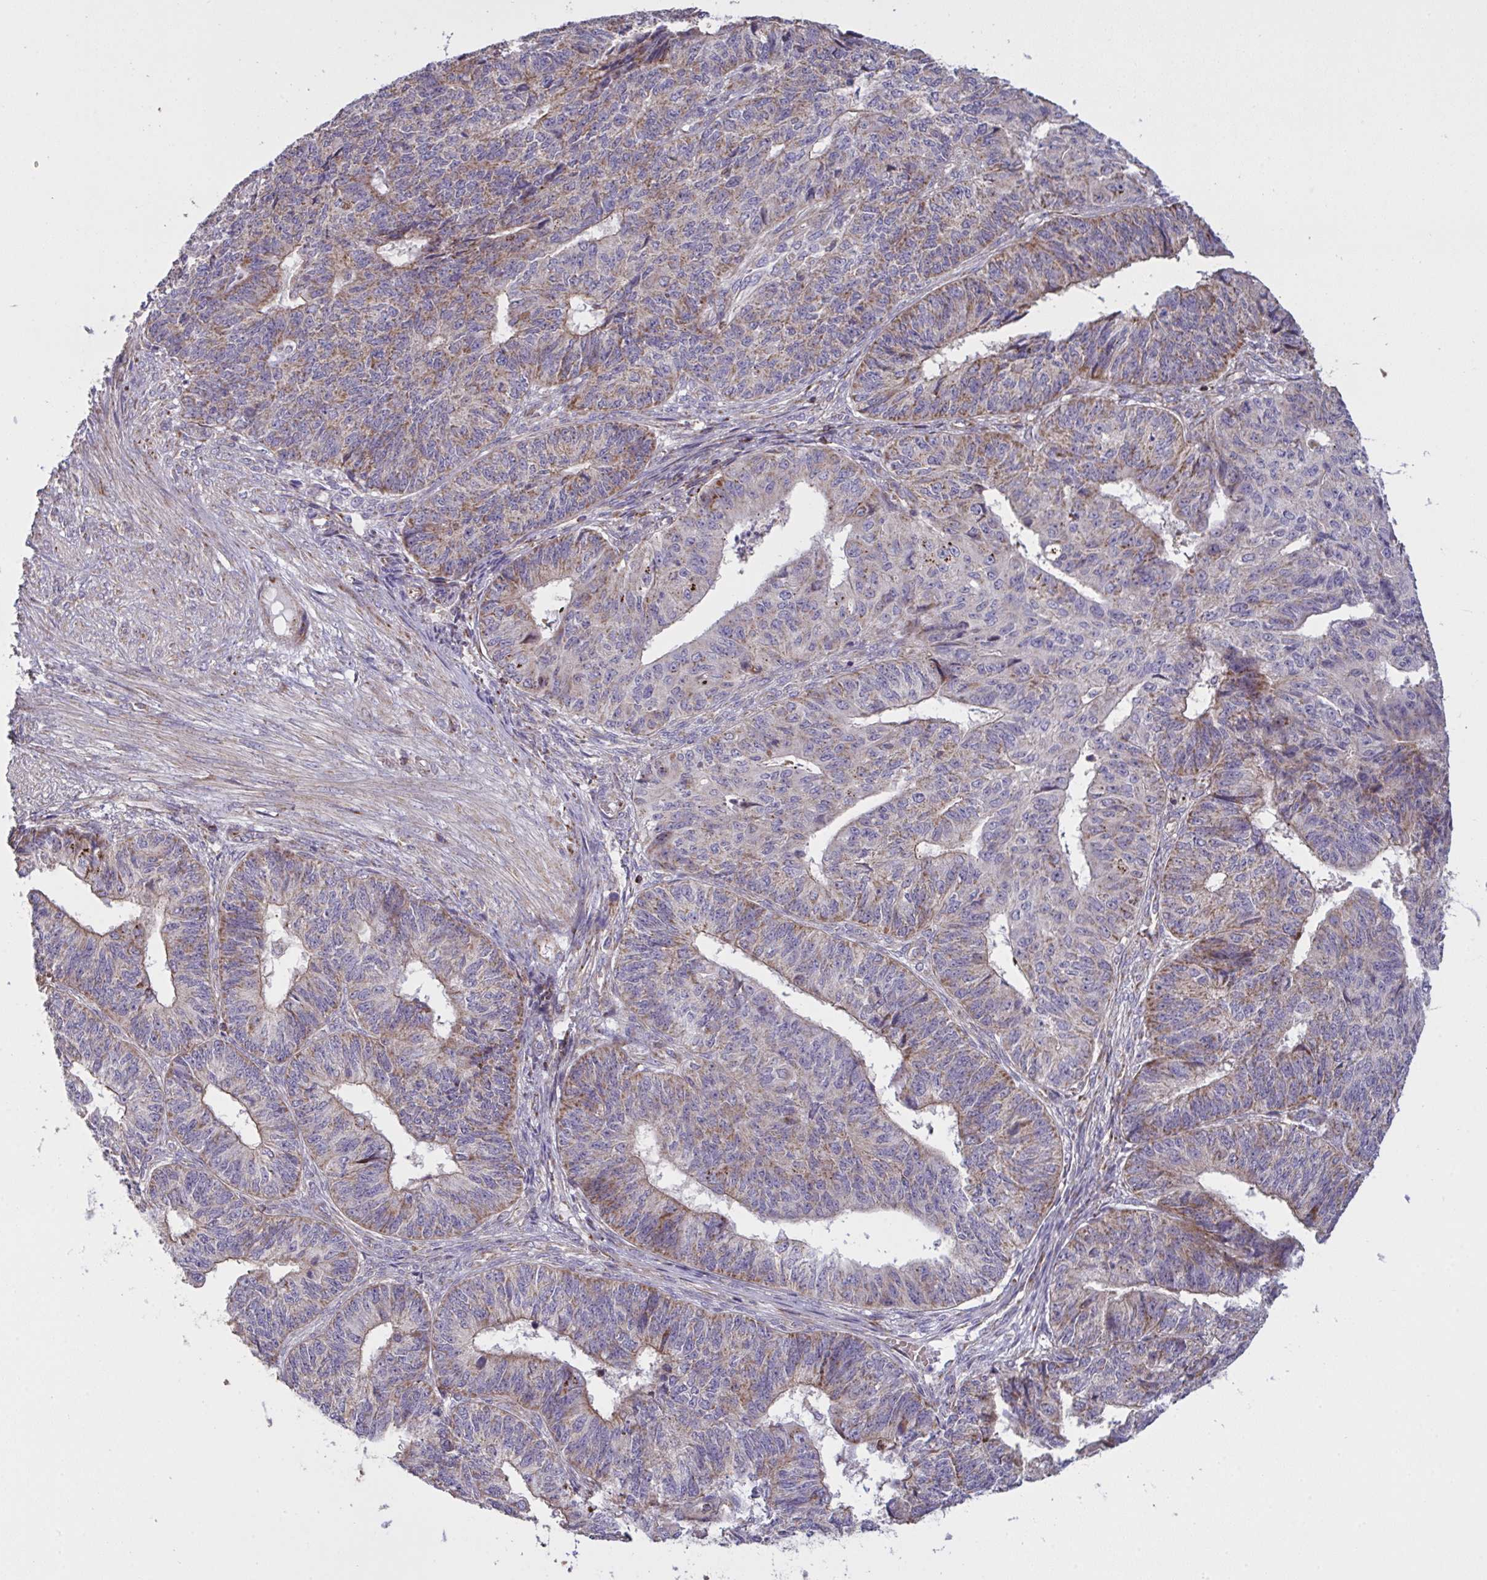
{"staining": {"intensity": "moderate", "quantity": "25%-75%", "location": "cytoplasmic/membranous"}, "tissue": "endometrial cancer", "cell_type": "Tumor cells", "image_type": "cancer", "snomed": [{"axis": "morphology", "description": "Adenocarcinoma, NOS"}, {"axis": "topography", "description": "Endometrium"}], "caption": "The immunohistochemical stain labels moderate cytoplasmic/membranous positivity in tumor cells of endometrial cancer (adenocarcinoma) tissue.", "gene": "MICOS10", "patient": {"sex": "female", "age": 32}}